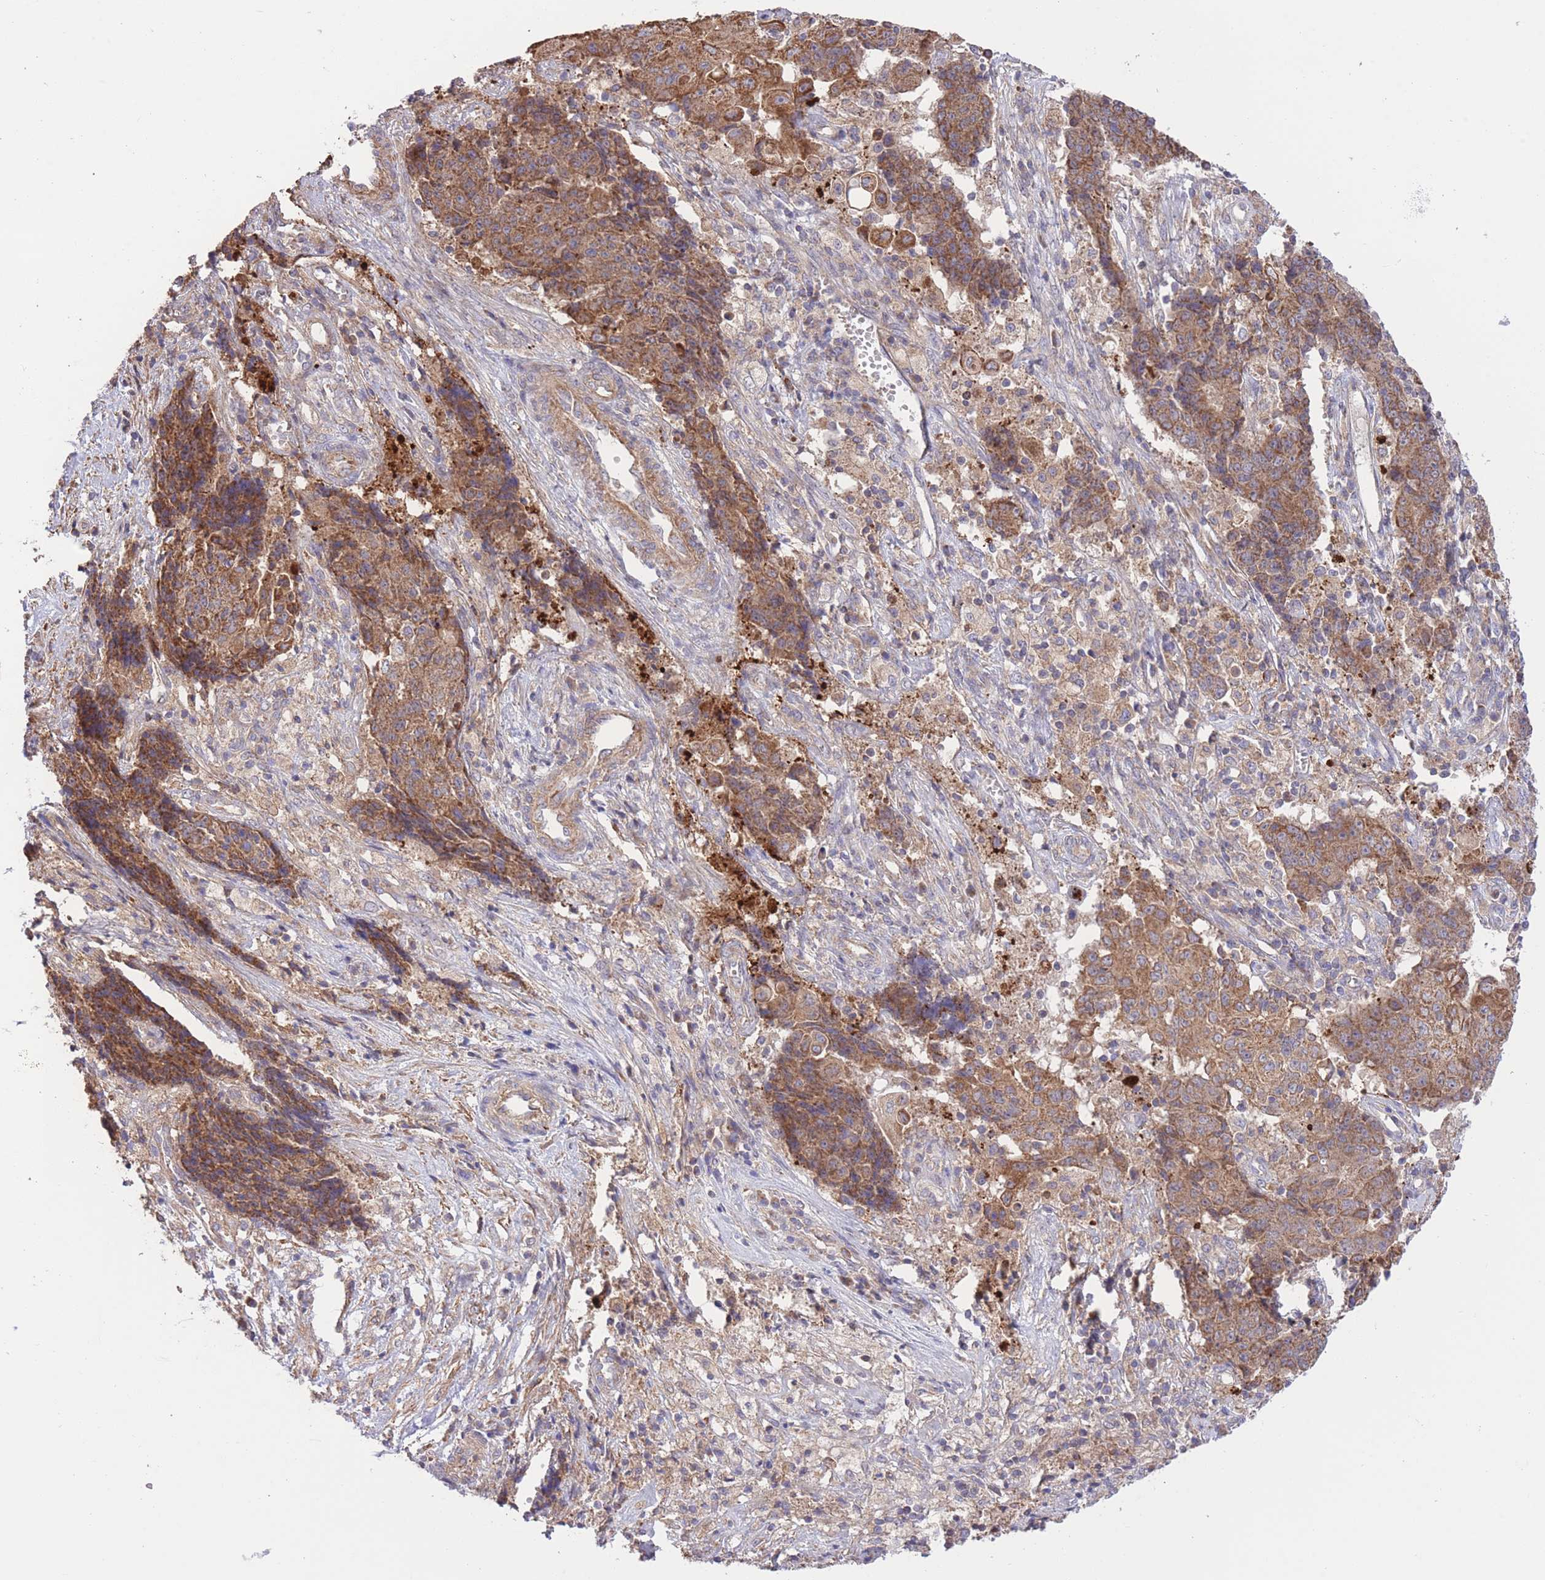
{"staining": {"intensity": "moderate", "quantity": ">75%", "location": "cytoplasmic/membranous"}, "tissue": "ovarian cancer", "cell_type": "Tumor cells", "image_type": "cancer", "snomed": [{"axis": "morphology", "description": "Carcinoma, endometroid"}, {"axis": "topography", "description": "Ovary"}], "caption": "Immunohistochemical staining of human endometroid carcinoma (ovarian) displays medium levels of moderate cytoplasmic/membranous protein staining in about >75% of tumor cells. The protein is shown in brown color, while the nuclei are stained blue.", "gene": "ATP13A2", "patient": {"sex": "female", "age": 42}}